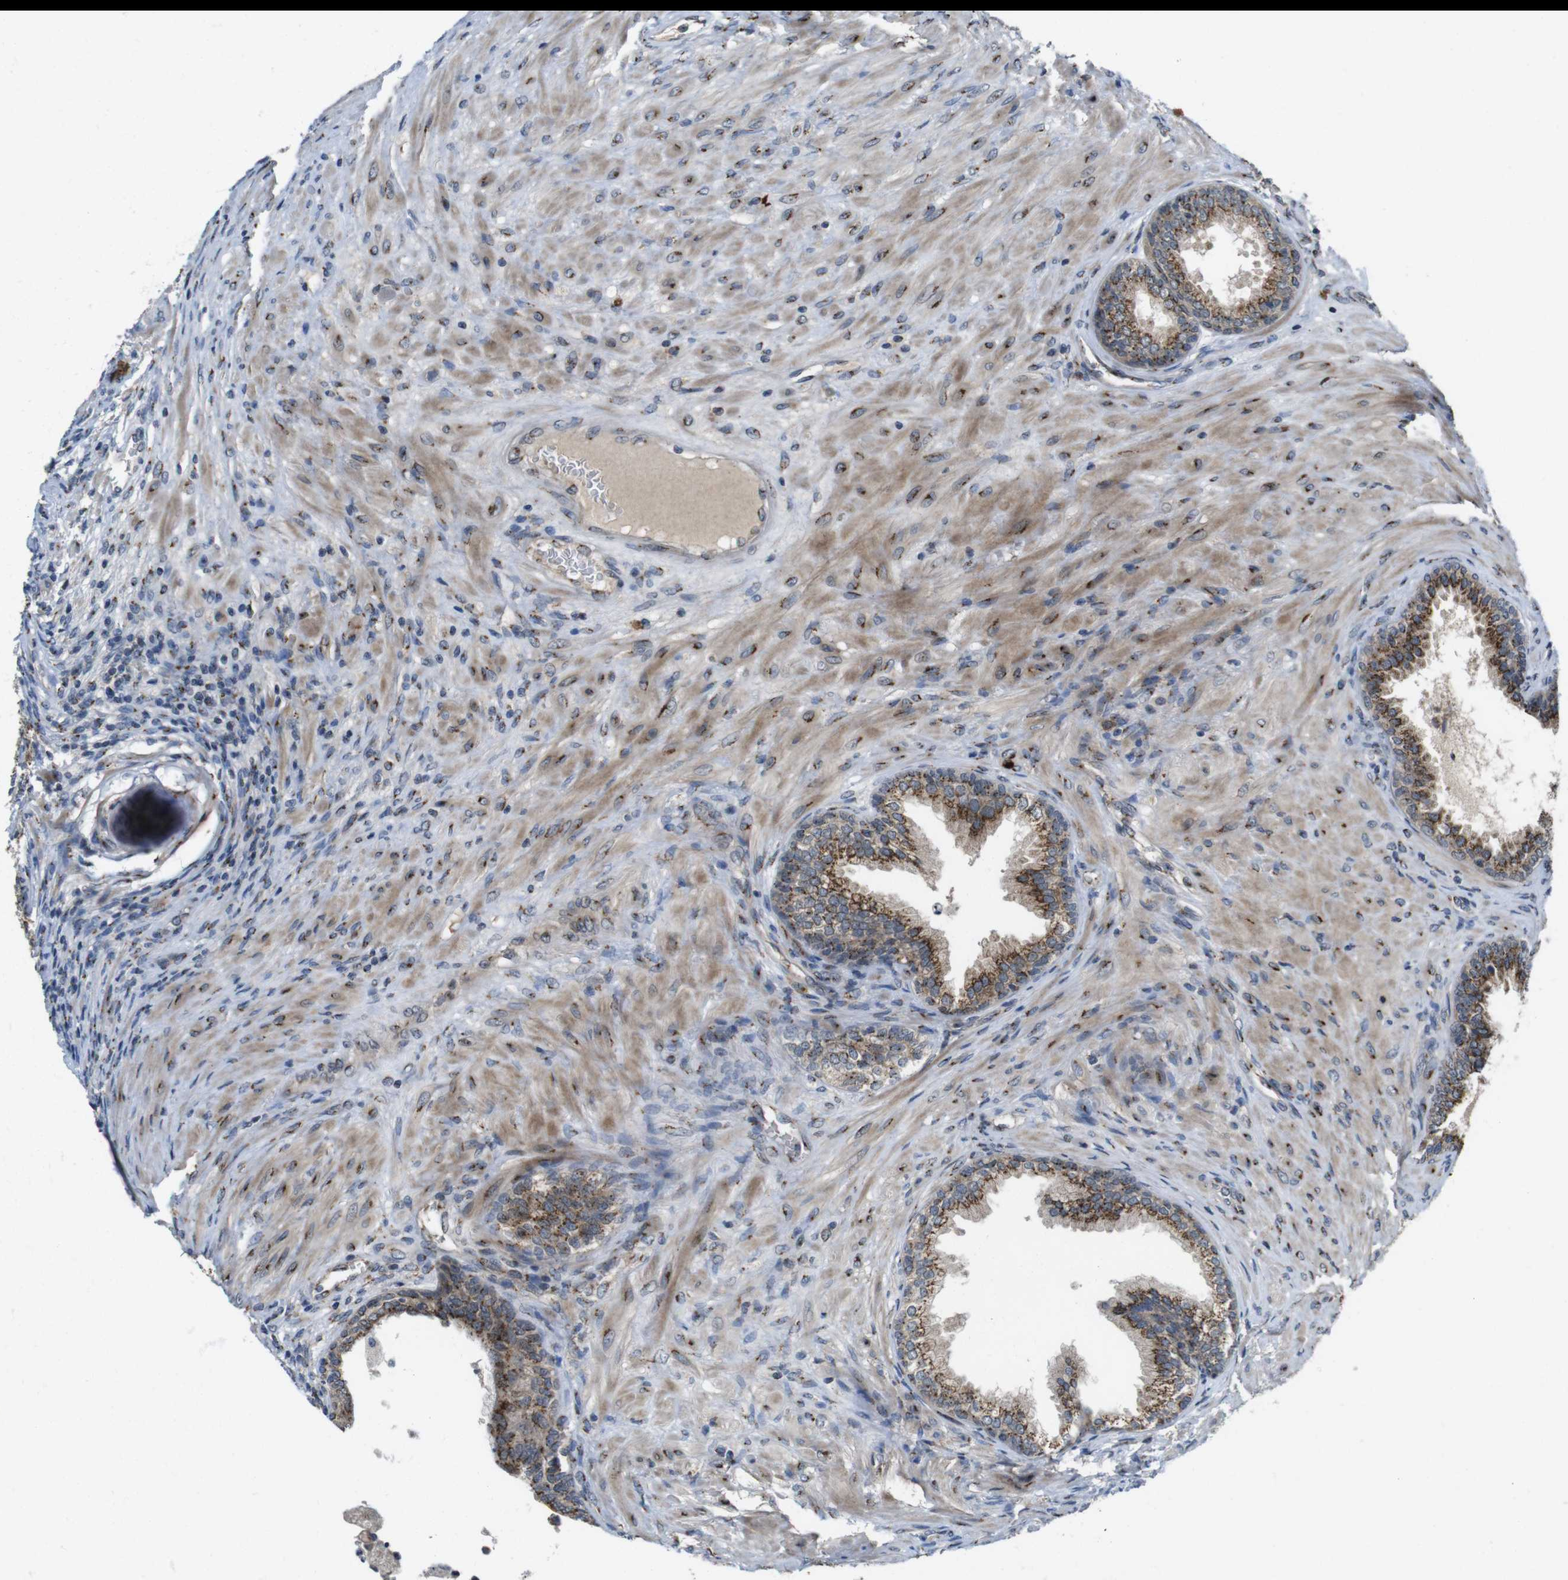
{"staining": {"intensity": "moderate", "quantity": ">75%", "location": "cytoplasmic/membranous"}, "tissue": "prostate", "cell_type": "Glandular cells", "image_type": "normal", "snomed": [{"axis": "morphology", "description": "Normal tissue, NOS"}, {"axis": "topography", "description": "Prostate"}], "caption": "High-magnification brightfield microscopy of normal prostate stained with DAB (3,3'-diaminobenzidine) (brown) and counterstained with hematoxylin (blue). glandular cells exhibit moderate cytoplasmic/membranous staining is present in approximately>75% of cells.", "gene": "ZFPL1", "patient": {"sex": "male", "age": 76}}